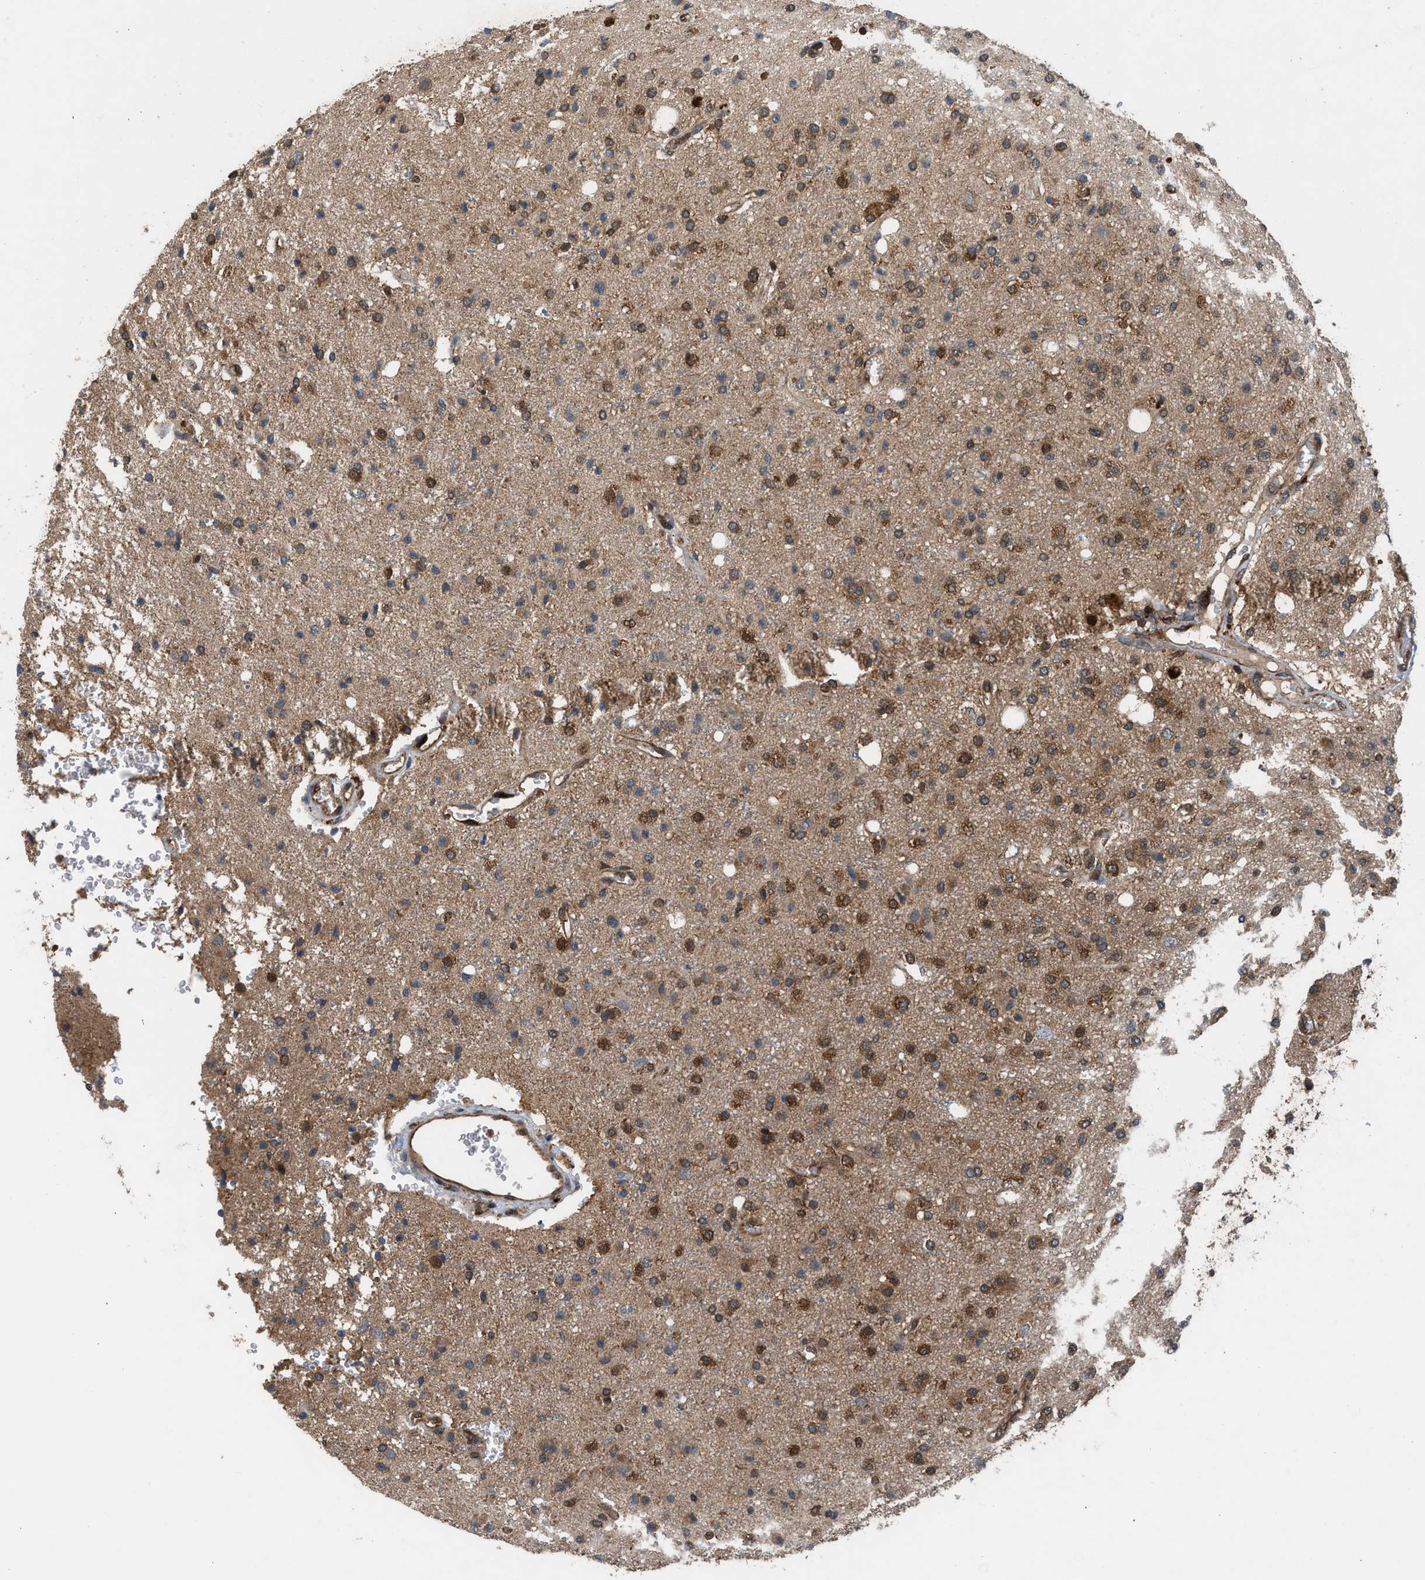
{"staining": {"intensity": "strong", "quantity": "25%-75%", "location": "cytoplasmic/membranous"}, "tissue": "glioma", "cell_type": "Tumor cells", "image_type": "cancer", "snomed": [{"axis": "morphology", "description": "Glioma, malignant, High grade"}, {"axis": "topography", "description": "Brain"}], "caption": "This is an image of IHC staining of glioma, which shows strong expression in the cytoplasmic/membranous of tumor cells.", "gene": "OXSR1", "patient": {"sex": "male", "age": 47}}